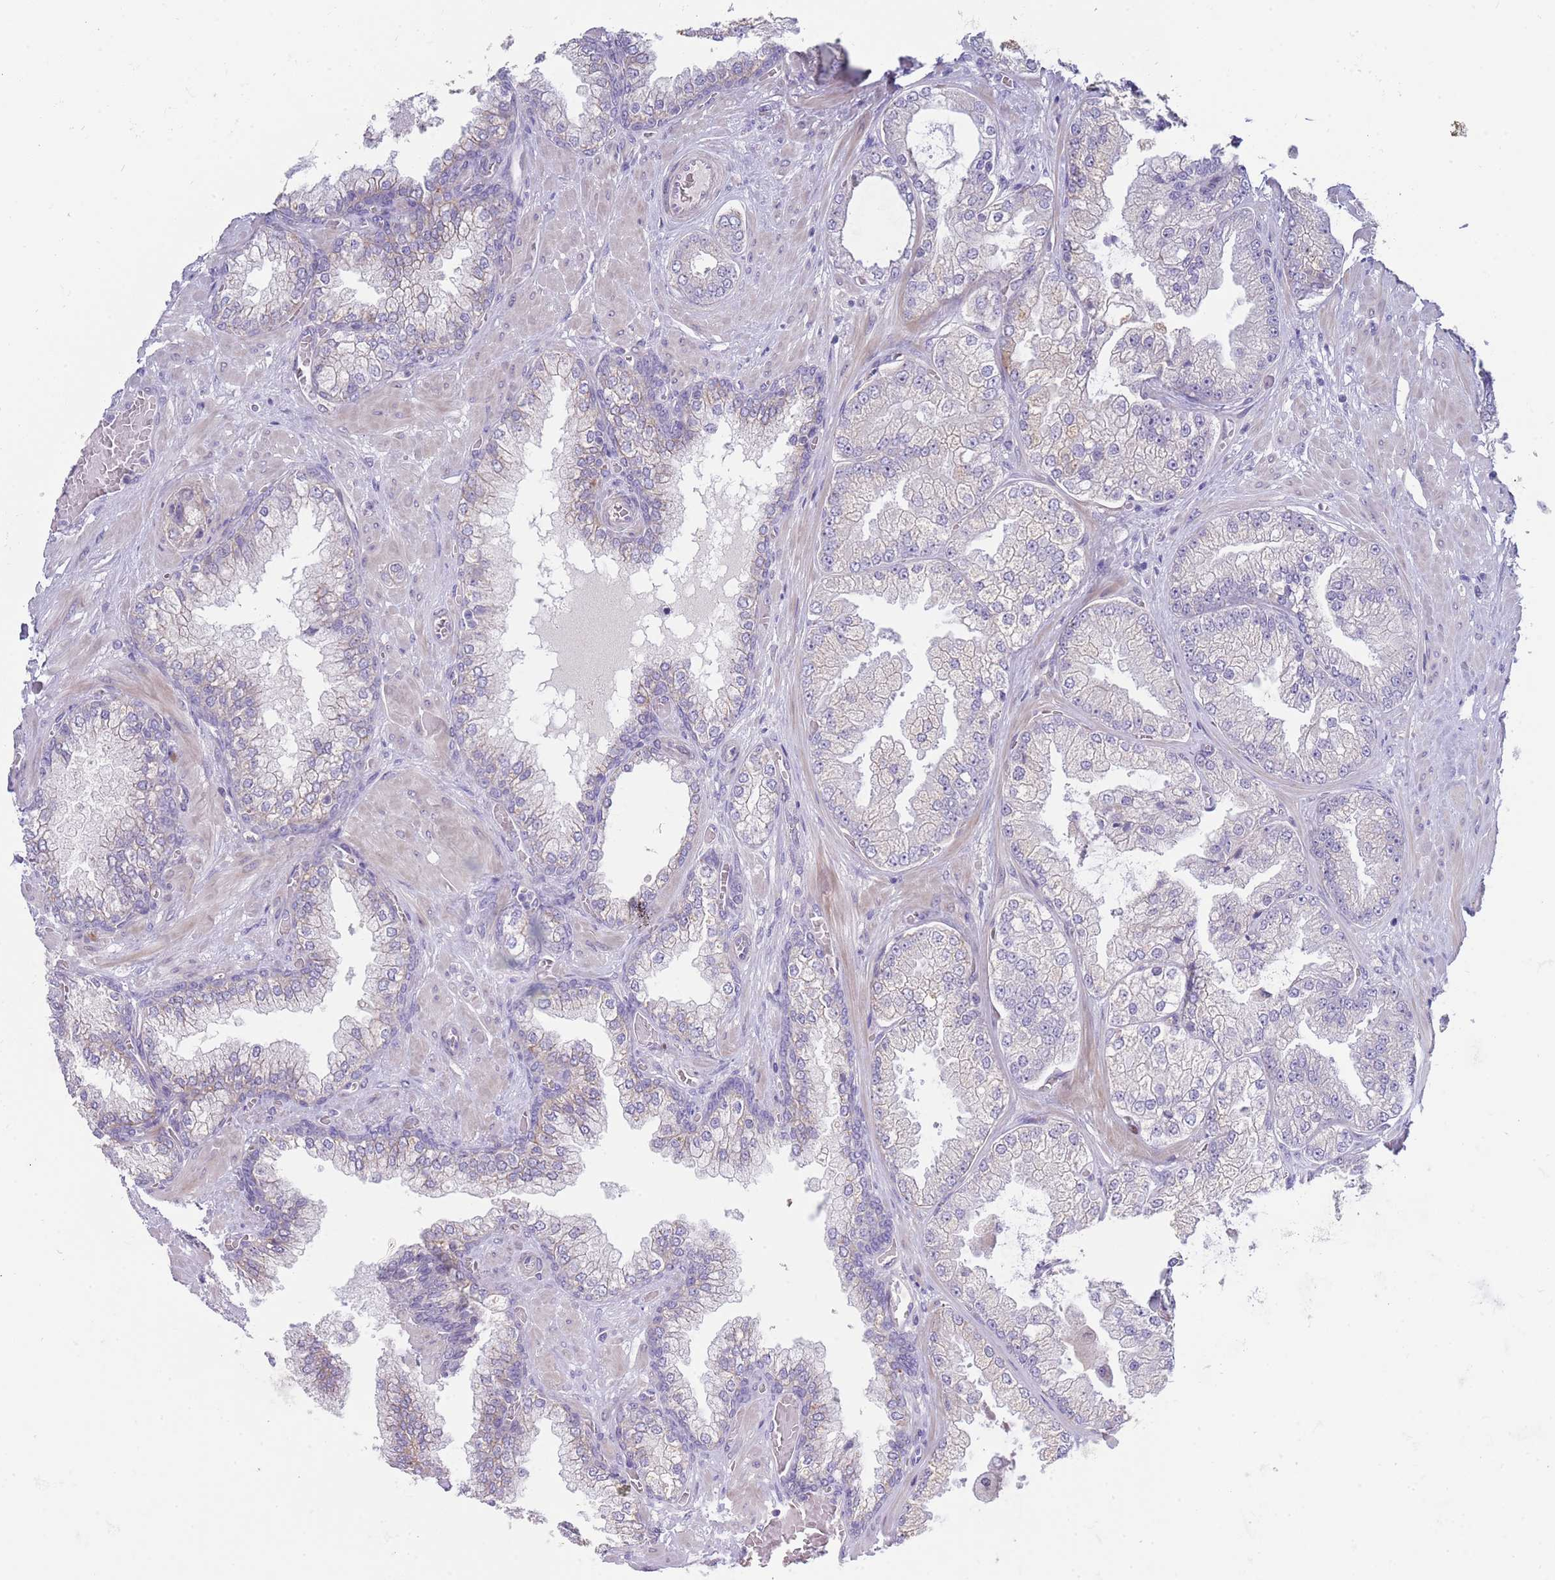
{"staining": {"intensity": "negative", "quantity": "none", "location": "none"}, "tissue": "prostate cancer", "cell_type": "Tumor cells", "image_type": "cancer", "snomed": [{"axis": "morphology", "description": "Adenocarcinoma, Low grade"}, {"axis": "topography", "description": "Prostate"}], "caption": "A micrograph of adenocarcinoma (low-grade) (prostate) stained for a protein exhibits no brown staining in tumor cells.", "gene": "PIMREG", "patient": {"sex": "male", "age": 57}}